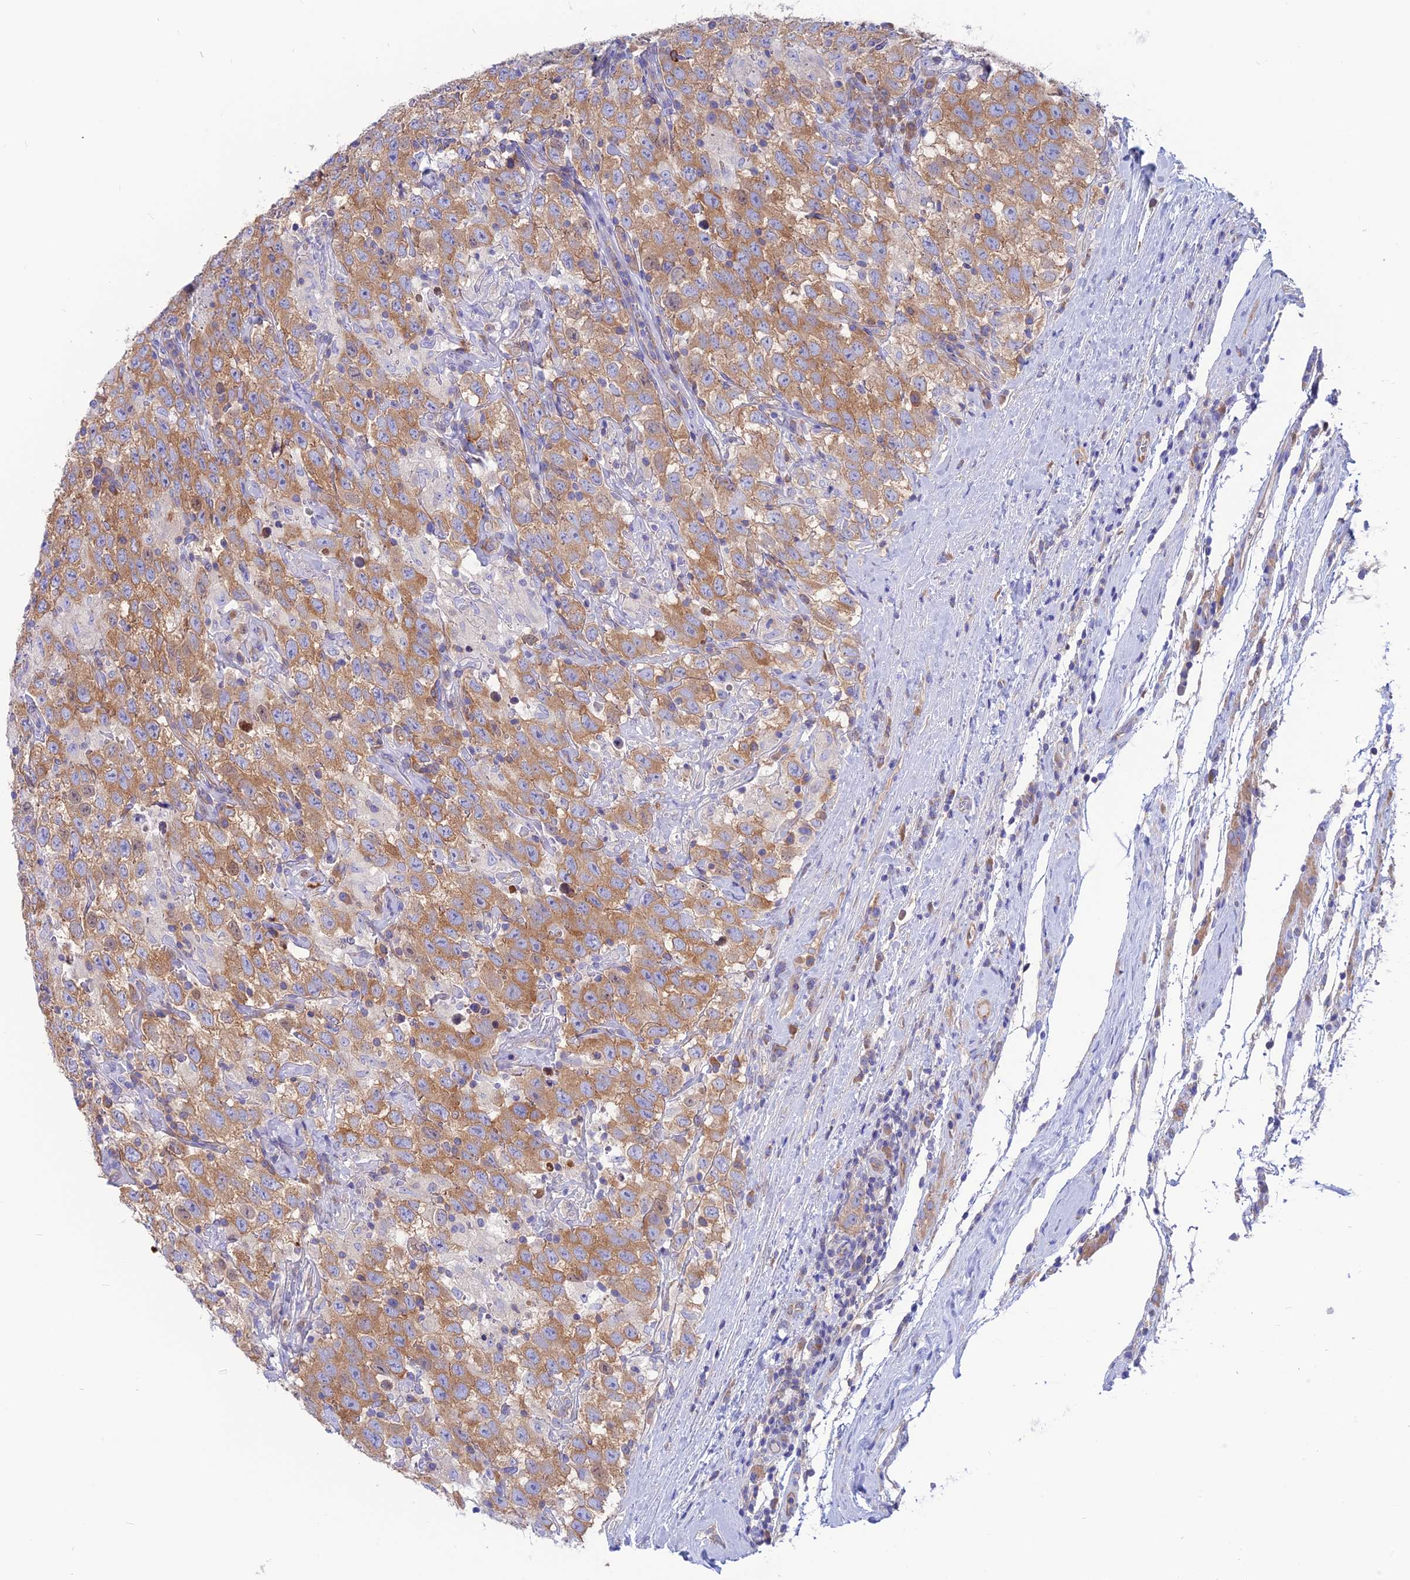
{"staining": {"intensity": "moderate", "quantity": ">75%", "location": "cytoplasmic/membranous"}, "tissue": "testis cancer", "cell_type": "Tumor cells", "image_type": "cancer", "snomed": [{"axis": "morphology", "description": "Seminoma, NOS"}, {"axis": "topography", "description": "Testis"}], "caption": "A brown stain shows moderate cytoplasmic/membranous staining of a protein in human testis seminoma tumor cells.", "gene": "LZTFL1", "patient": {"sex": "male", "age": 41}}